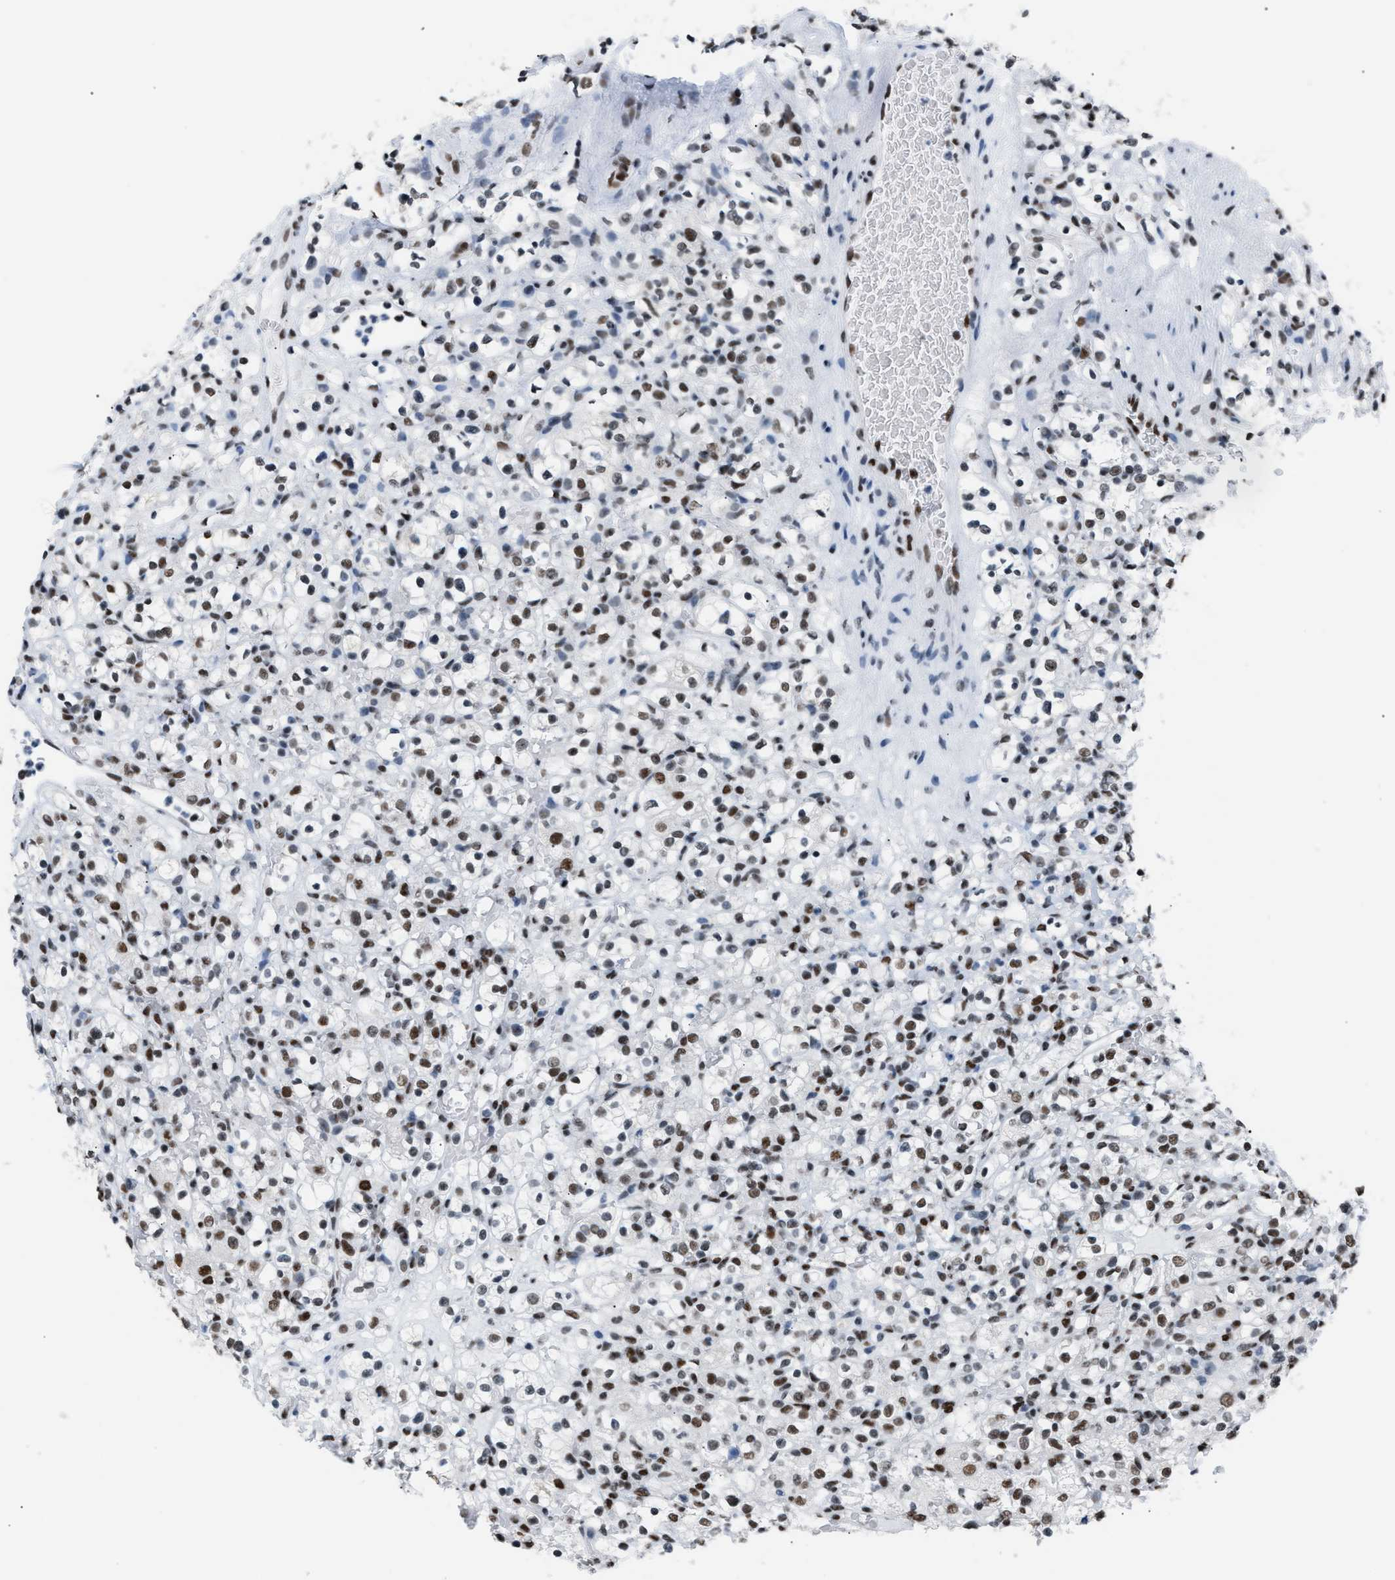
{"staining": {"intensity": "moderate", "quantity": "25%-75%", "location": "nuclear"}, "tissue": "renal cancer", "cell_type": "Tumor cells", "image_type": "cancer", "snomed": [{"axis": "morphology", "description": "Normal tissue, NOS"}, {"axis": "morphology", "description": "Adenocarcinoma, NOS"}, {"axis": "topography", "description": "Kidney"}], "caption": "The image shows a brown stain indicating the presence of a protein in the nuclear of tumor cells in renal cancer (adenocarcinoma).", "gene": "CCAR2", "patient": {"sex": "female", "age": 72}}